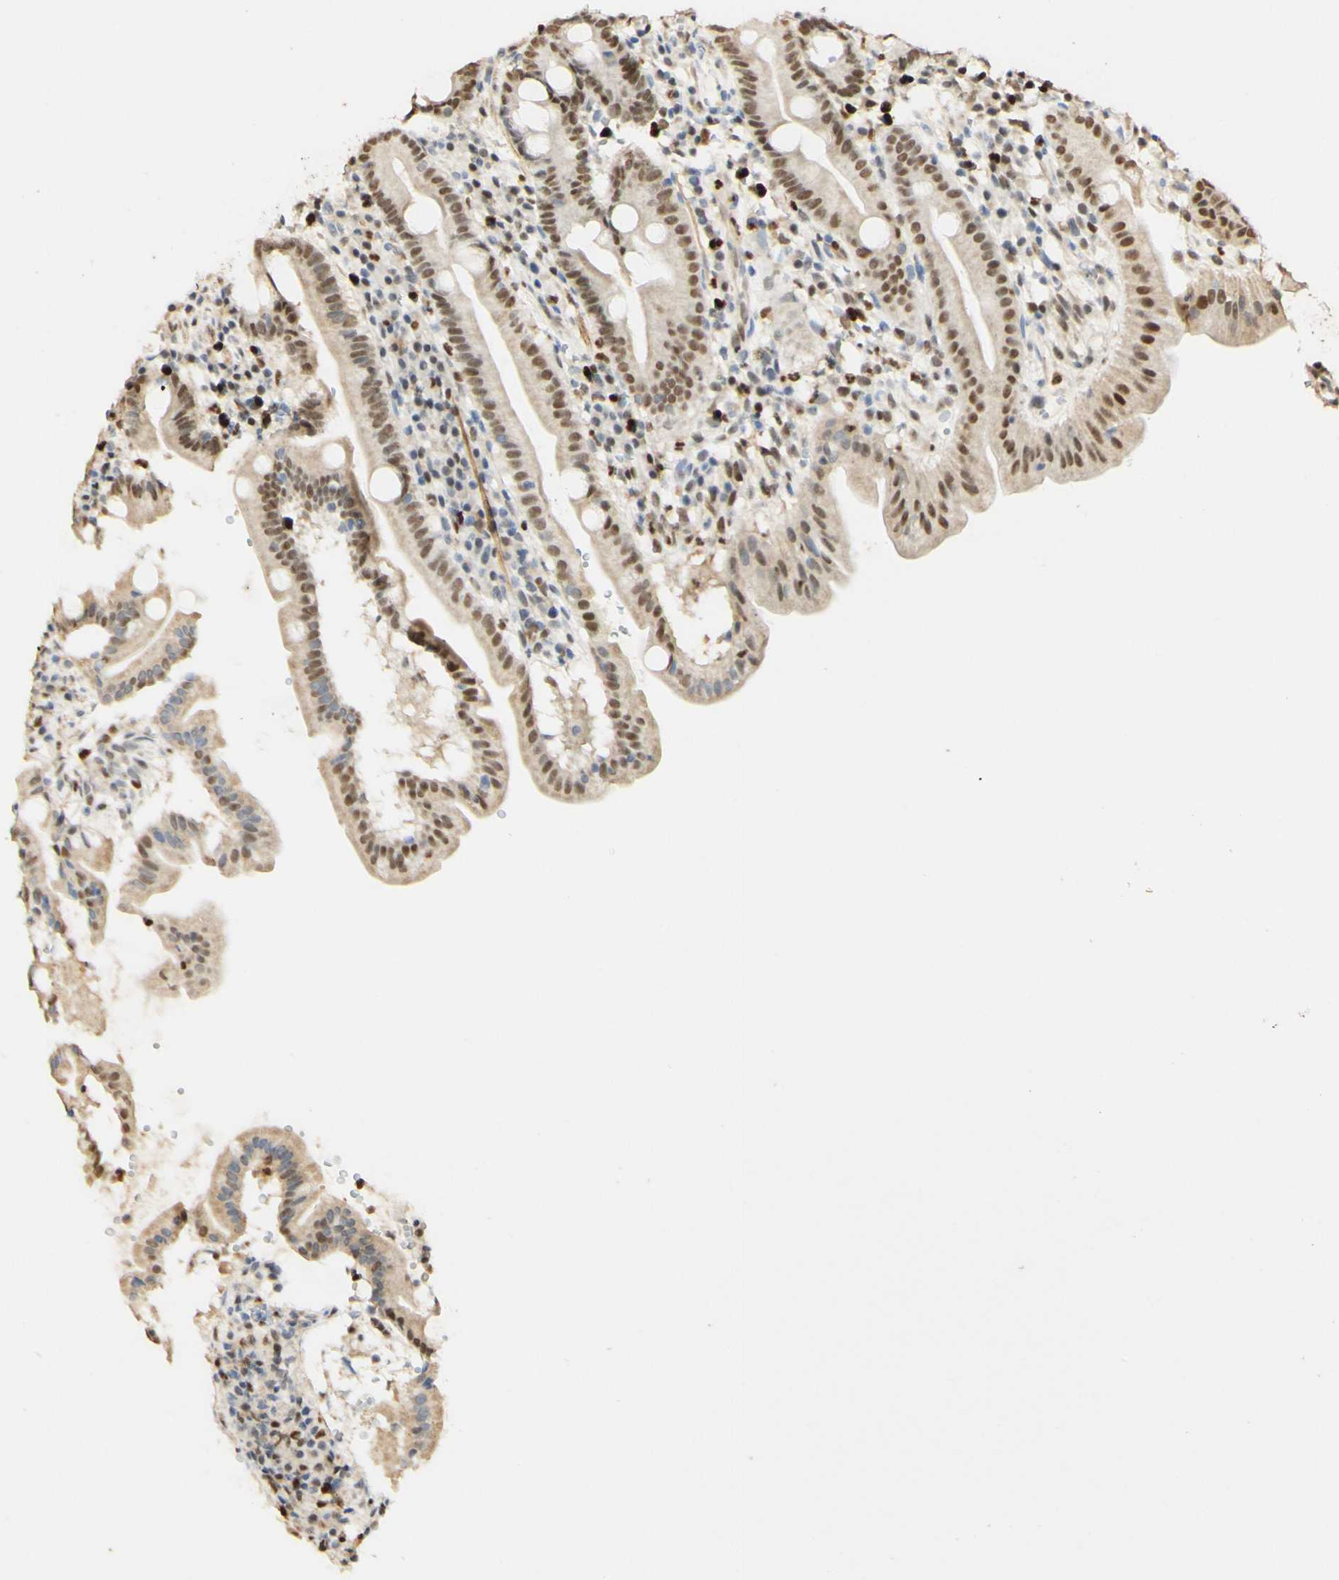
{"staining": {"intensity": "moderate", "quantity": ">75%", "location": "cytoplasmic/membranous,nuclear"}, "tissue": "duodenum", "cell_type": "Glandular cells", "image_type": "normal", "snomed": [{"axis": "morphology", "description": "Normal tissue, NOS"}, {"axis": "topography", "description": "Duodenum"}], "caption": "Immunohistochemical staining of normal human duodenum demonstrates moderate cytoplasmic/membranous,nuclear protein staining in about >75% of glandular cells.", "gene": "MAP3K4", "patient": {"sex": "male", "age": 50}}